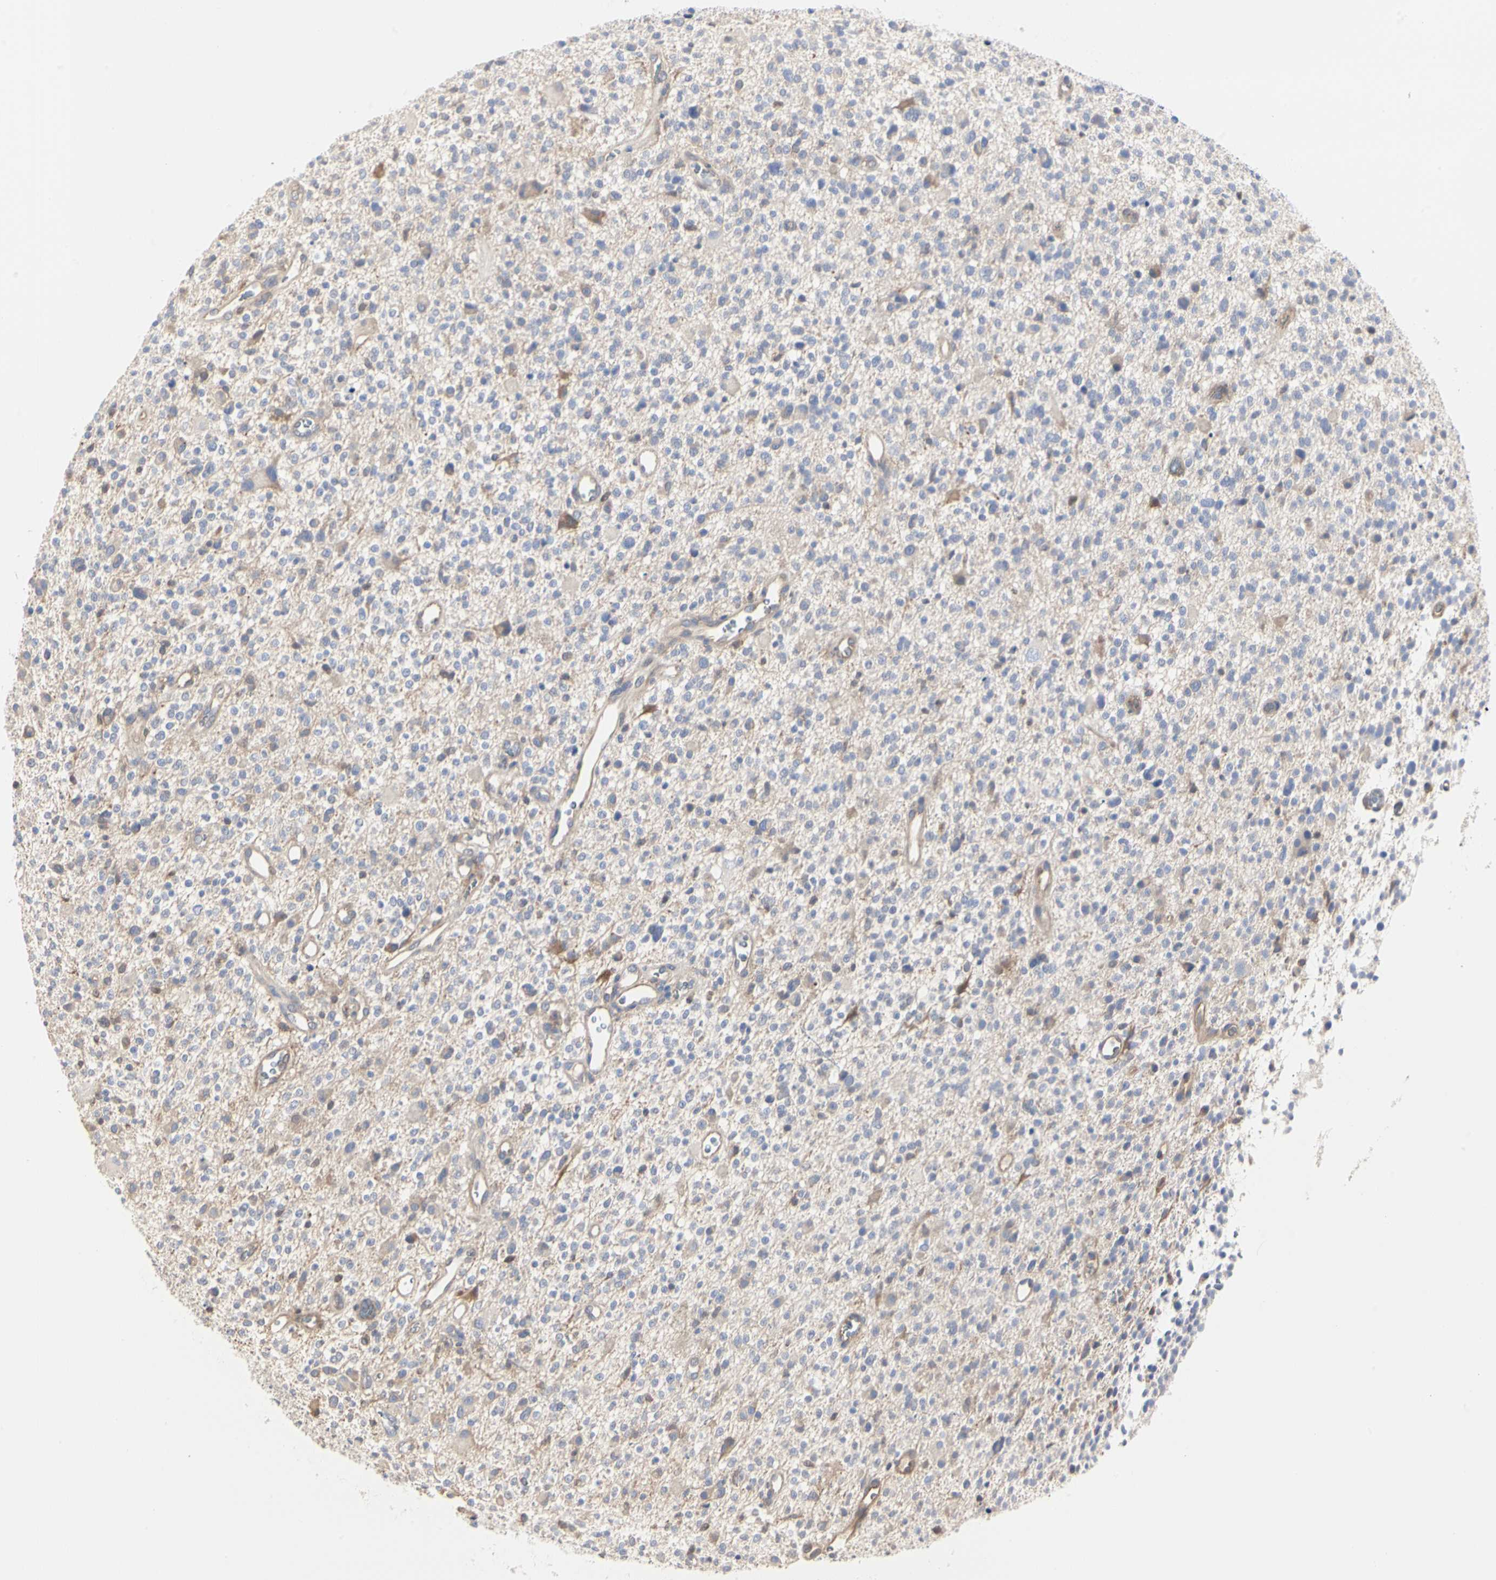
{"staining": {"intensity": "weak", "quantity": ">75%", "location": "cytoplasmic/membranous"}, "tissue": "glioma", "cell_type": "Tumor cells", "image_type": "cancer", "snomed": [{"axis": "morphology", "description": "Glioma, malignant, High grade"}, {"axis": "topography", "description": "Brain"}], "caption": "Weak cytoplasmic/membranous staining is appreciated in about >75% of tumor cells in glioma.", "gene": "C3orf52", "patient": {"sex": "male", "age": 48}}